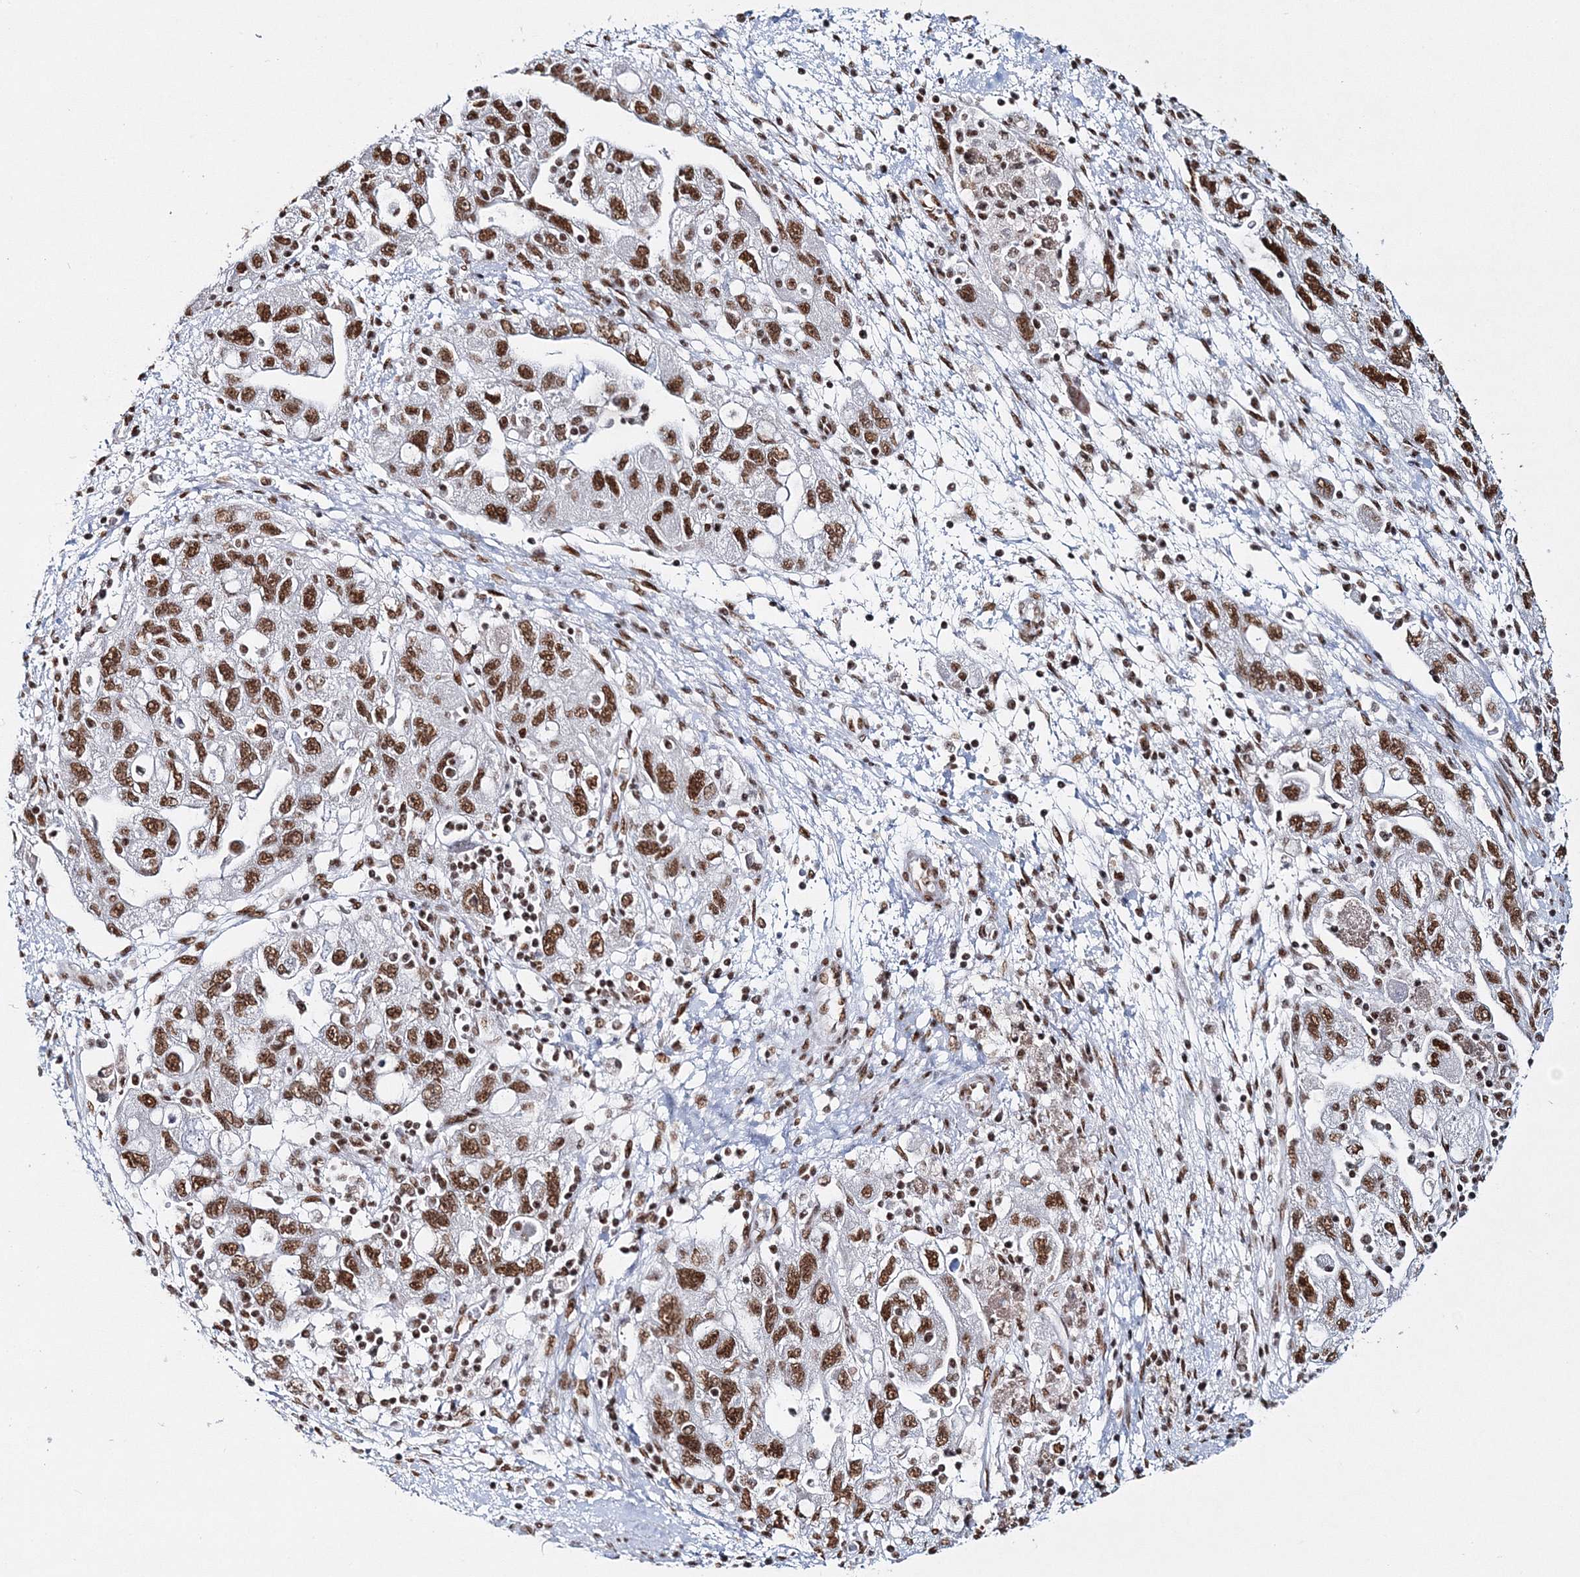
{"staining": {"intensity": "moderate", "quantity": ">75%", "location": "nuclear"}, "tissue": "ovarian cancer", "cell_type": "Tumor cells", "image_type": "cancer", "snomed": [{"axis": "morphology", "description": "Carcinoma, NOS"}, {"axis": "morphology", "description": "Cystadenocarcinoma, serous, NOS"}, {"axis": "topography", "description": "Ovary"}], "caption": "Immunohistochemical staining of serous cystadenocarcinoma (ovarian) displays moderate nuclear protein expression in about >75% of tumor cells. (IHC, brightfield microscopy, high magnification).", "gene": "QRICH1", "patient": {"sex": "female", "age": 69}}